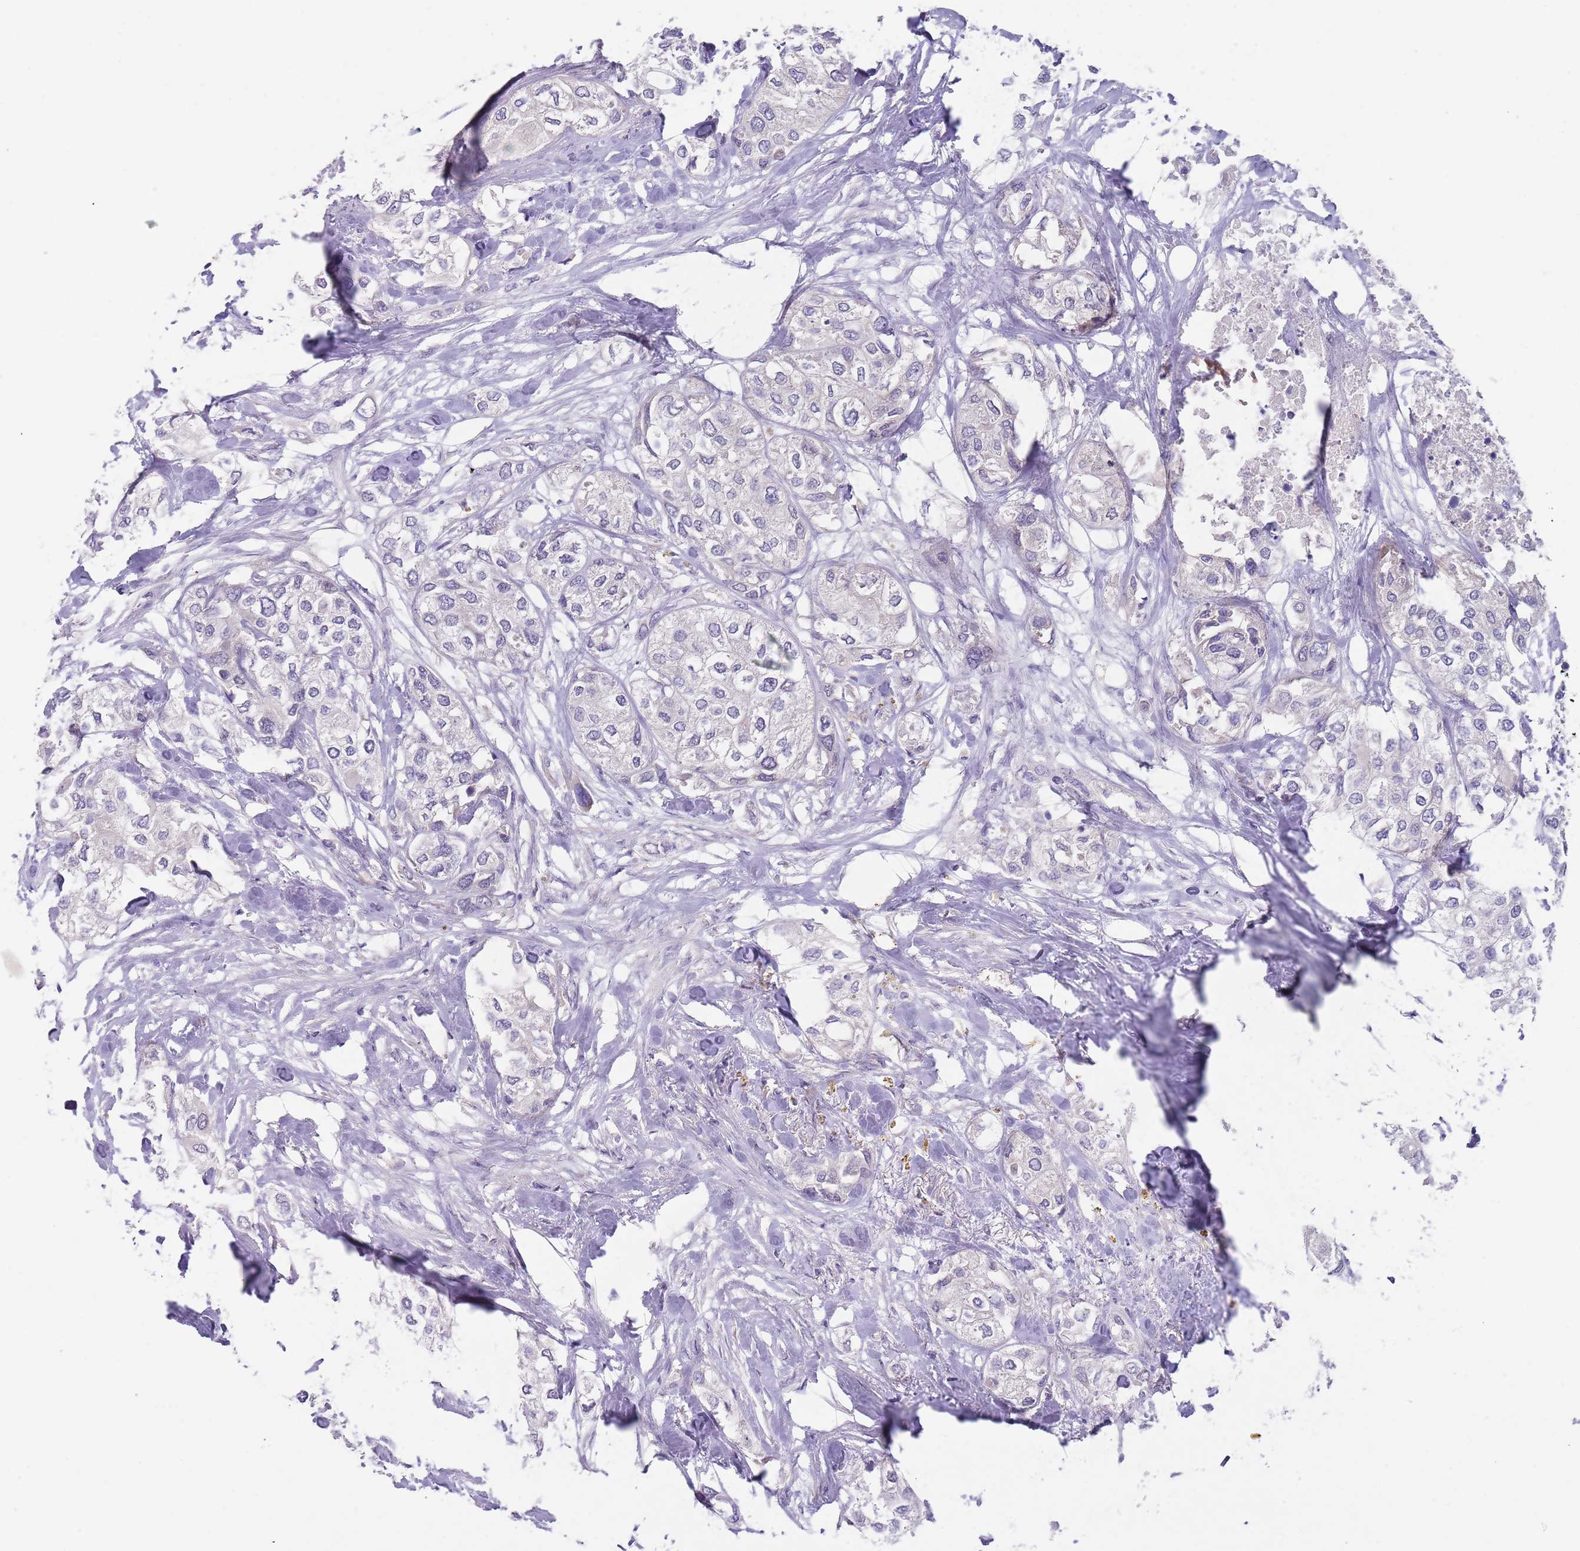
{"staining": {"intensity": "negative", "quantity": "none", "location": "none"}, "tissue": "urothelial cancer", "cell_type": "Tumor cells", "image_type": "cancer", "snomed": [{"axis": "morphology", "description": "Urothelial carcinoma, High grade"}, {"axis": "topography", "description": "Urinary bladder"}], "caption": "An immunohistochemistry photomicrograph of urothelial cancer is shown. There is no staining in tumor cells of urothelial cancer. (DAB IHC, high magnification).", "gene": "PRAC1", "patient": {"sex": "male", "age": 64}}